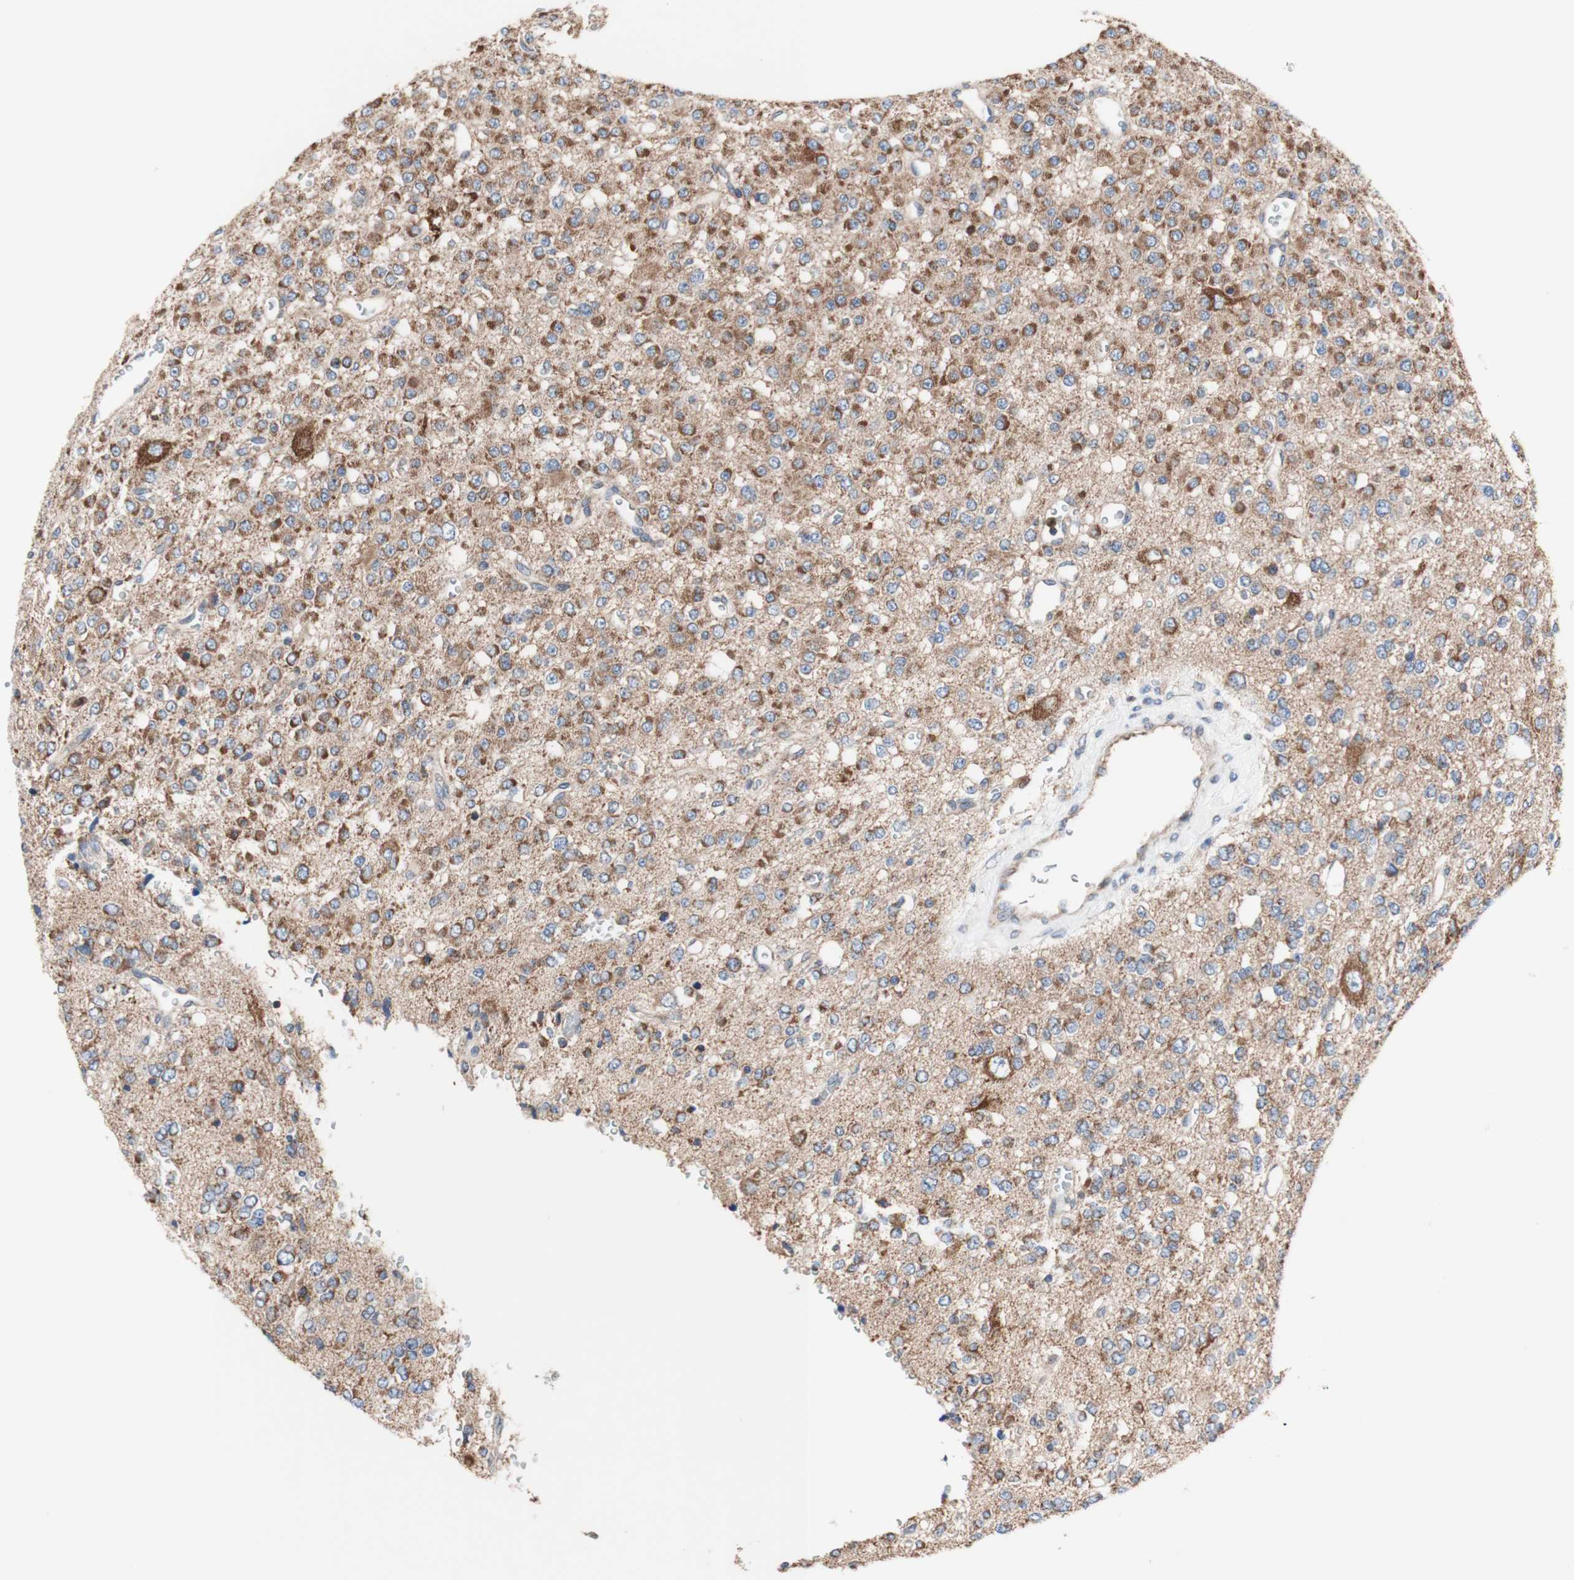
{"staining": {"intensity": "moderate", "quantity": "25%-75%", "location": "cytoplasmic/membranous"}, "tissue": "glioma", "cell_type": "Tumor cells", "image_type": "cancer", "snomed": [{"axis": "morphology", "description": "Glioma, malignant, Low grade"}, {"axis": "topography", "description": "Brain"}], "caption": "Immunohistochemistry (IHC) staining of glioma, which demonstrates medium levels of moderate cytoplasmic/membranous expression in about 25%-75% of tumor cells indicating moderate cytoplasmic/membranous protein positivity. The staining was performed using DAB (3,3'-diaminobenzidine) (brown) for protein detection and nuclei were counterstained in hematoxylin (blue).", "gene": "FMR1", "patient": {"sex": "male", "age": 38}}